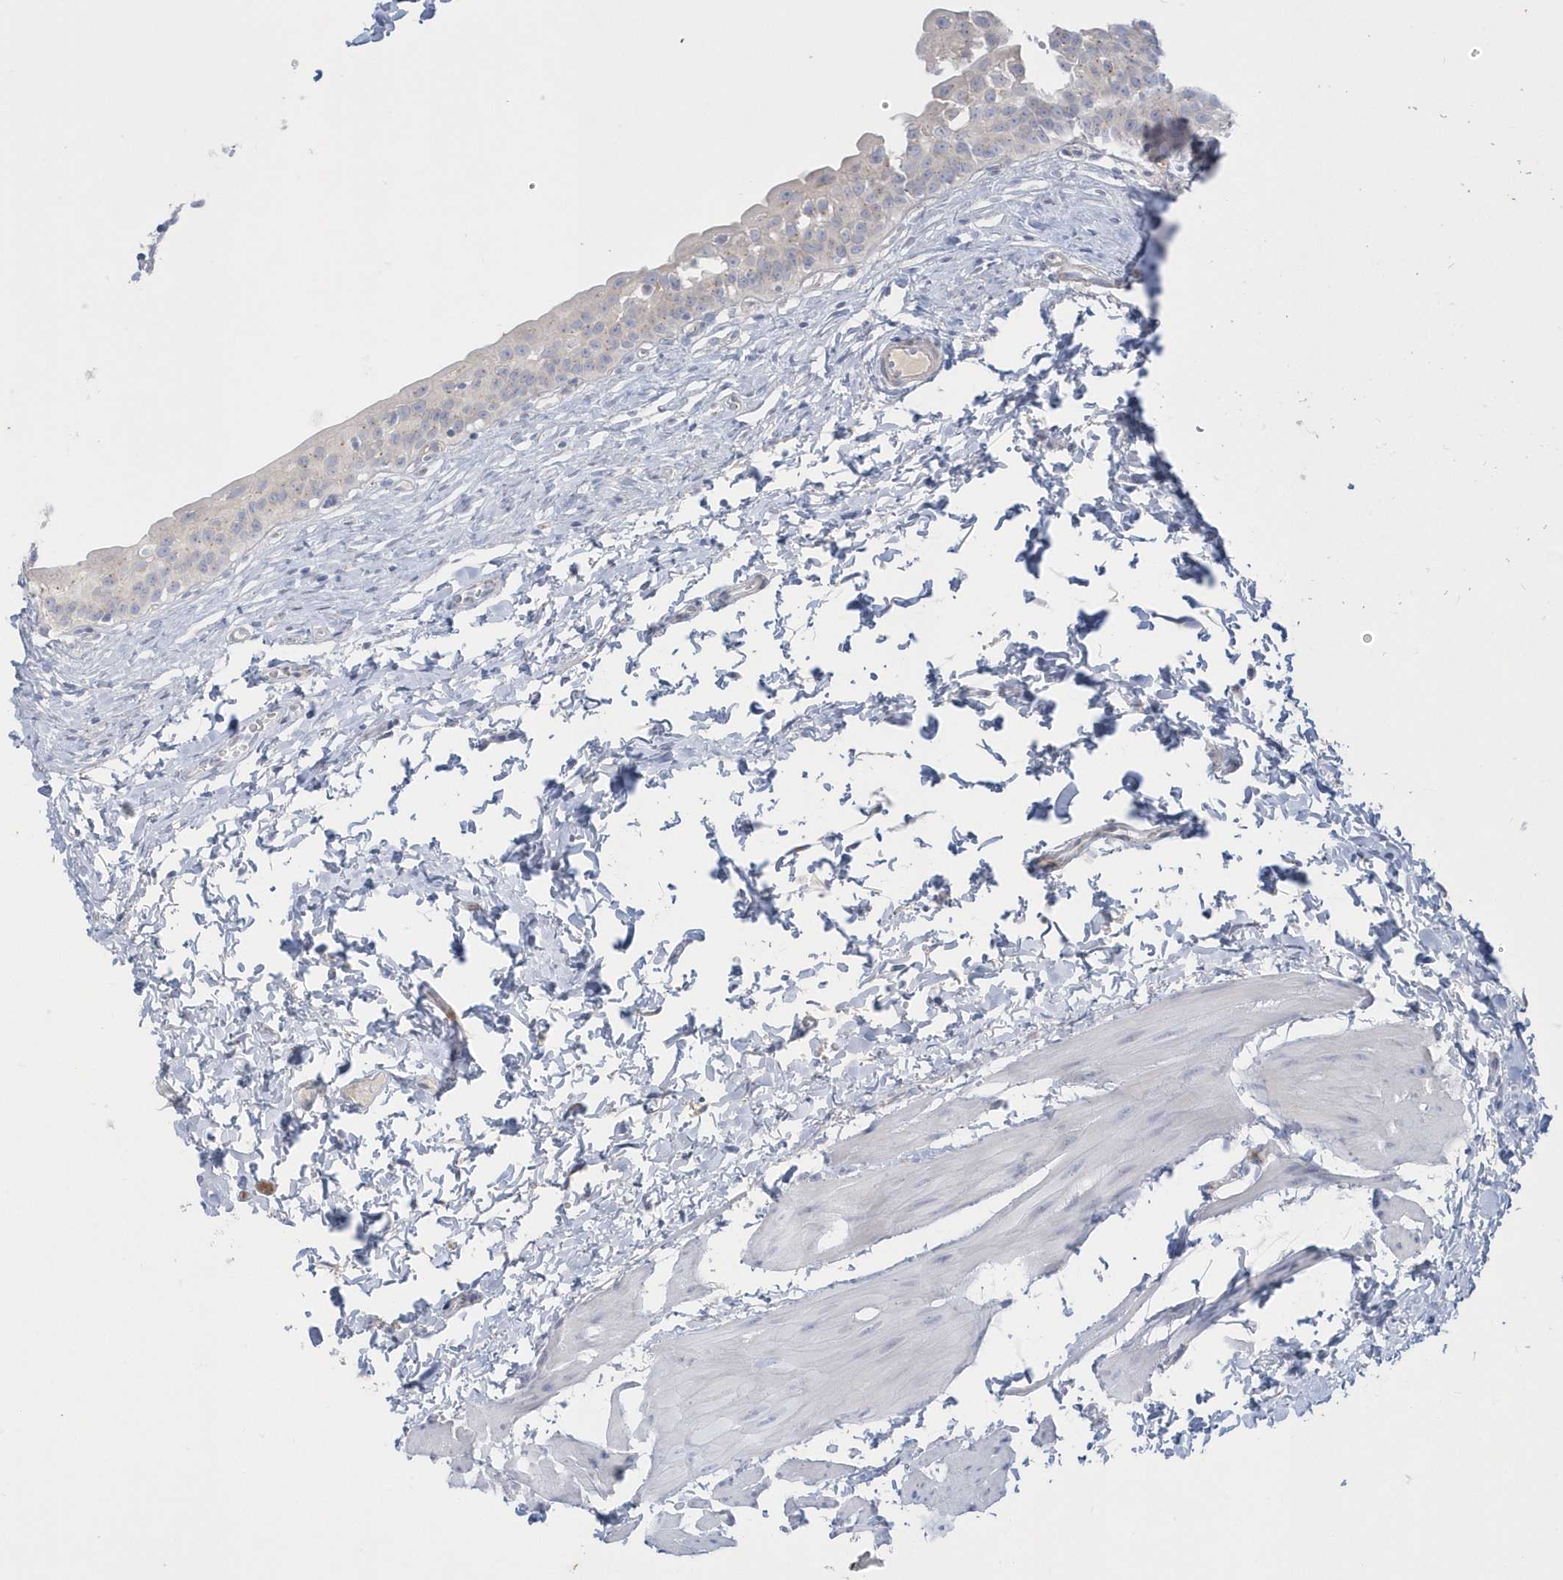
{"staining": {"intensity": "negative", "quantity": "none", "location": "none"}, "tissue": "urinary bladder", "cell_type": "Urothelial cells", "image_type": "normal", "snomed": [{"axis": "morphology", "description": "Normal tissue, NOS"}, {"axis": "topography", "description": "Urinary bladder"}], "caption": "A histopathology image of human urinary bladder is negative for staining in urothelial cells. Nuclei are stained in blue.", "gene": "SEMA3D", "patient": {"sex": "male", "age": 51}}